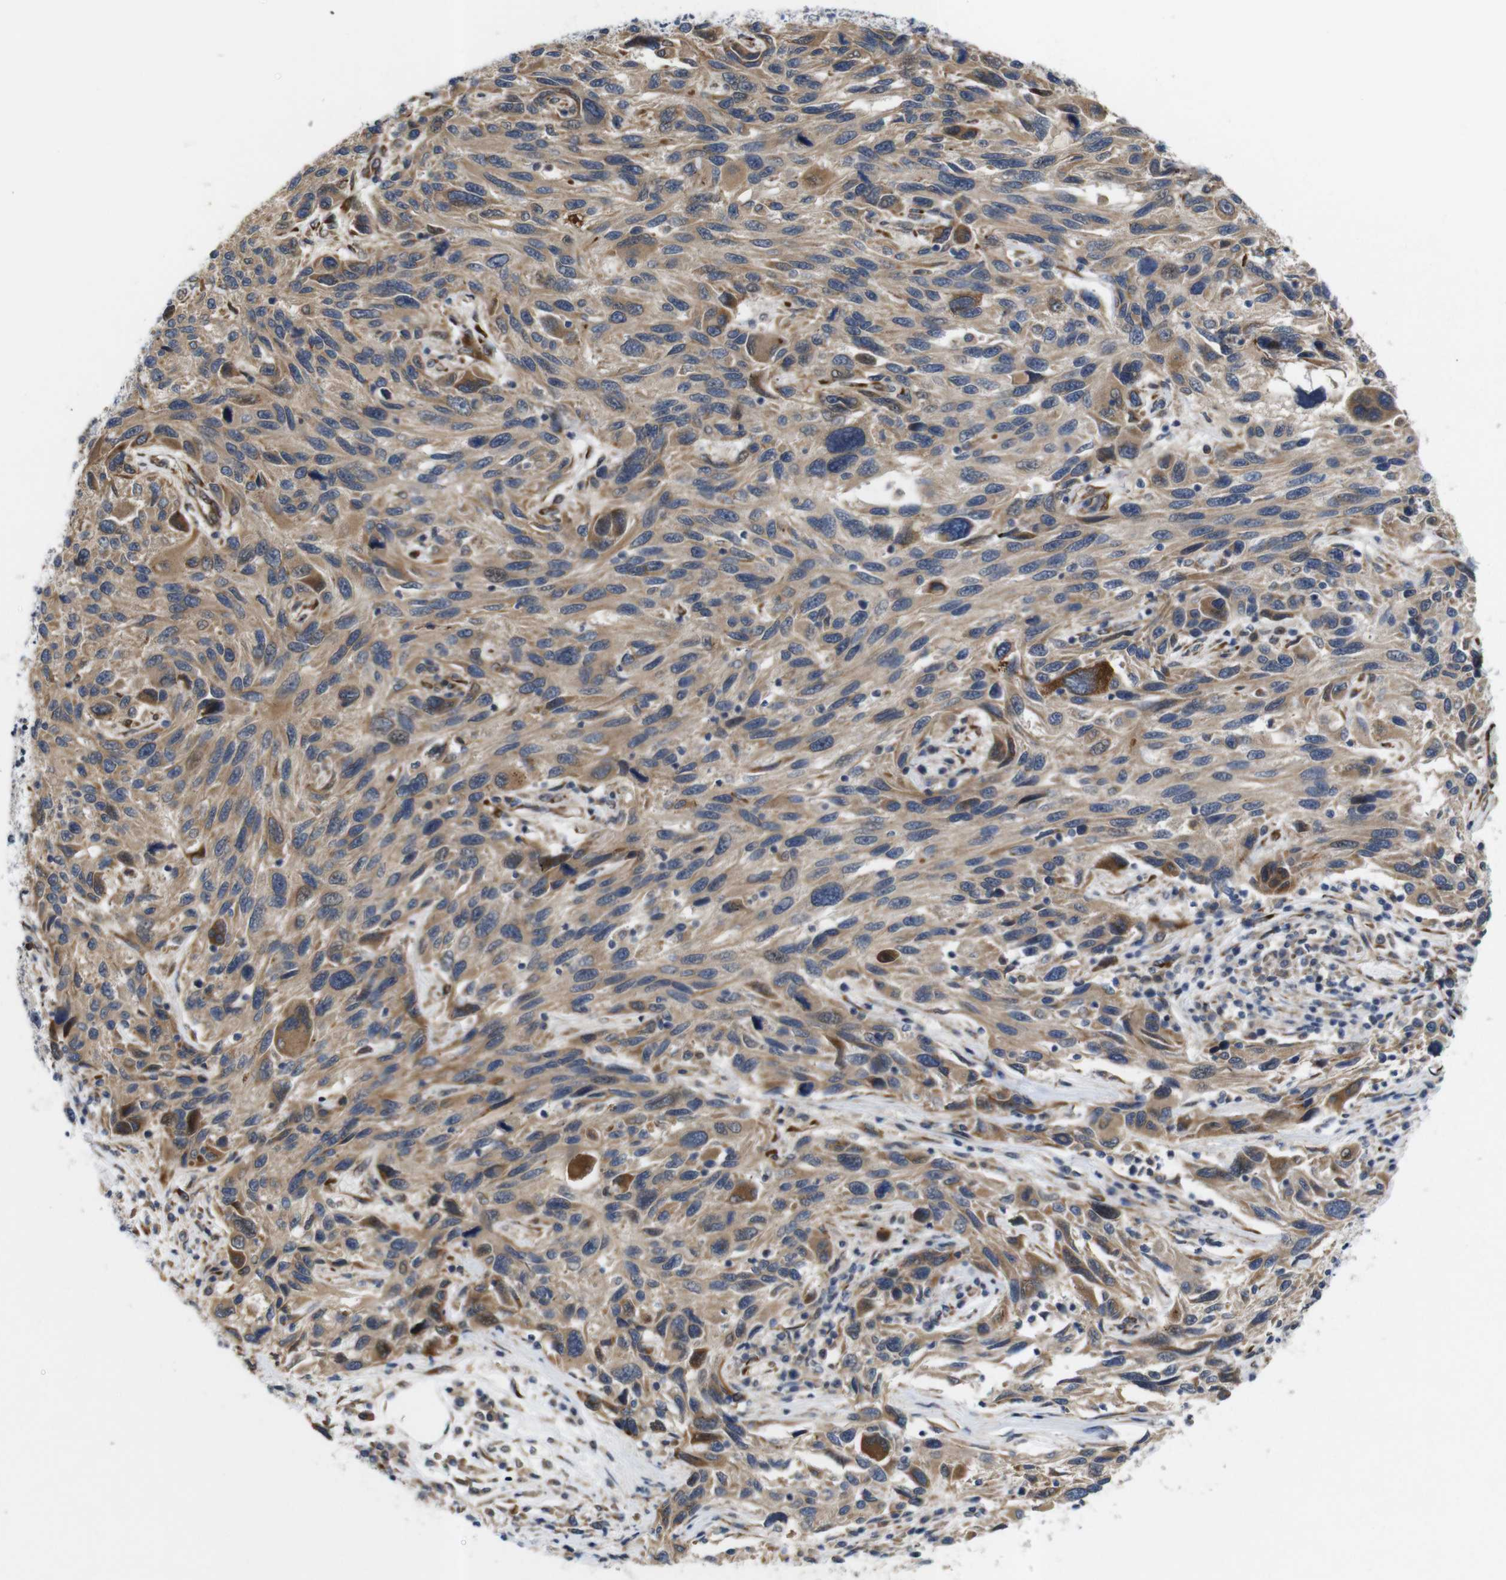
{"staining": {"intensity": "moderate", "quantity": ">75%", "location": "cytoplasmic/membranous"}, "tissue": "melanoma", "cell_type": "Tumor cells", "image_type": "cancer", "snomed": [{"axis": "morphology", "description": "Malignant melanoma, NOS"}, {"axis": "topography", "description": "Skin"}], "caption": "Immunohistochemical staining of human melanoma exhibits medium levels of moderate cytoplasmic/membranous protein positivity in approximately >75% of tumor cells.", "gene": "P3H2", "patient": {"sex": "male", "age": 53}}